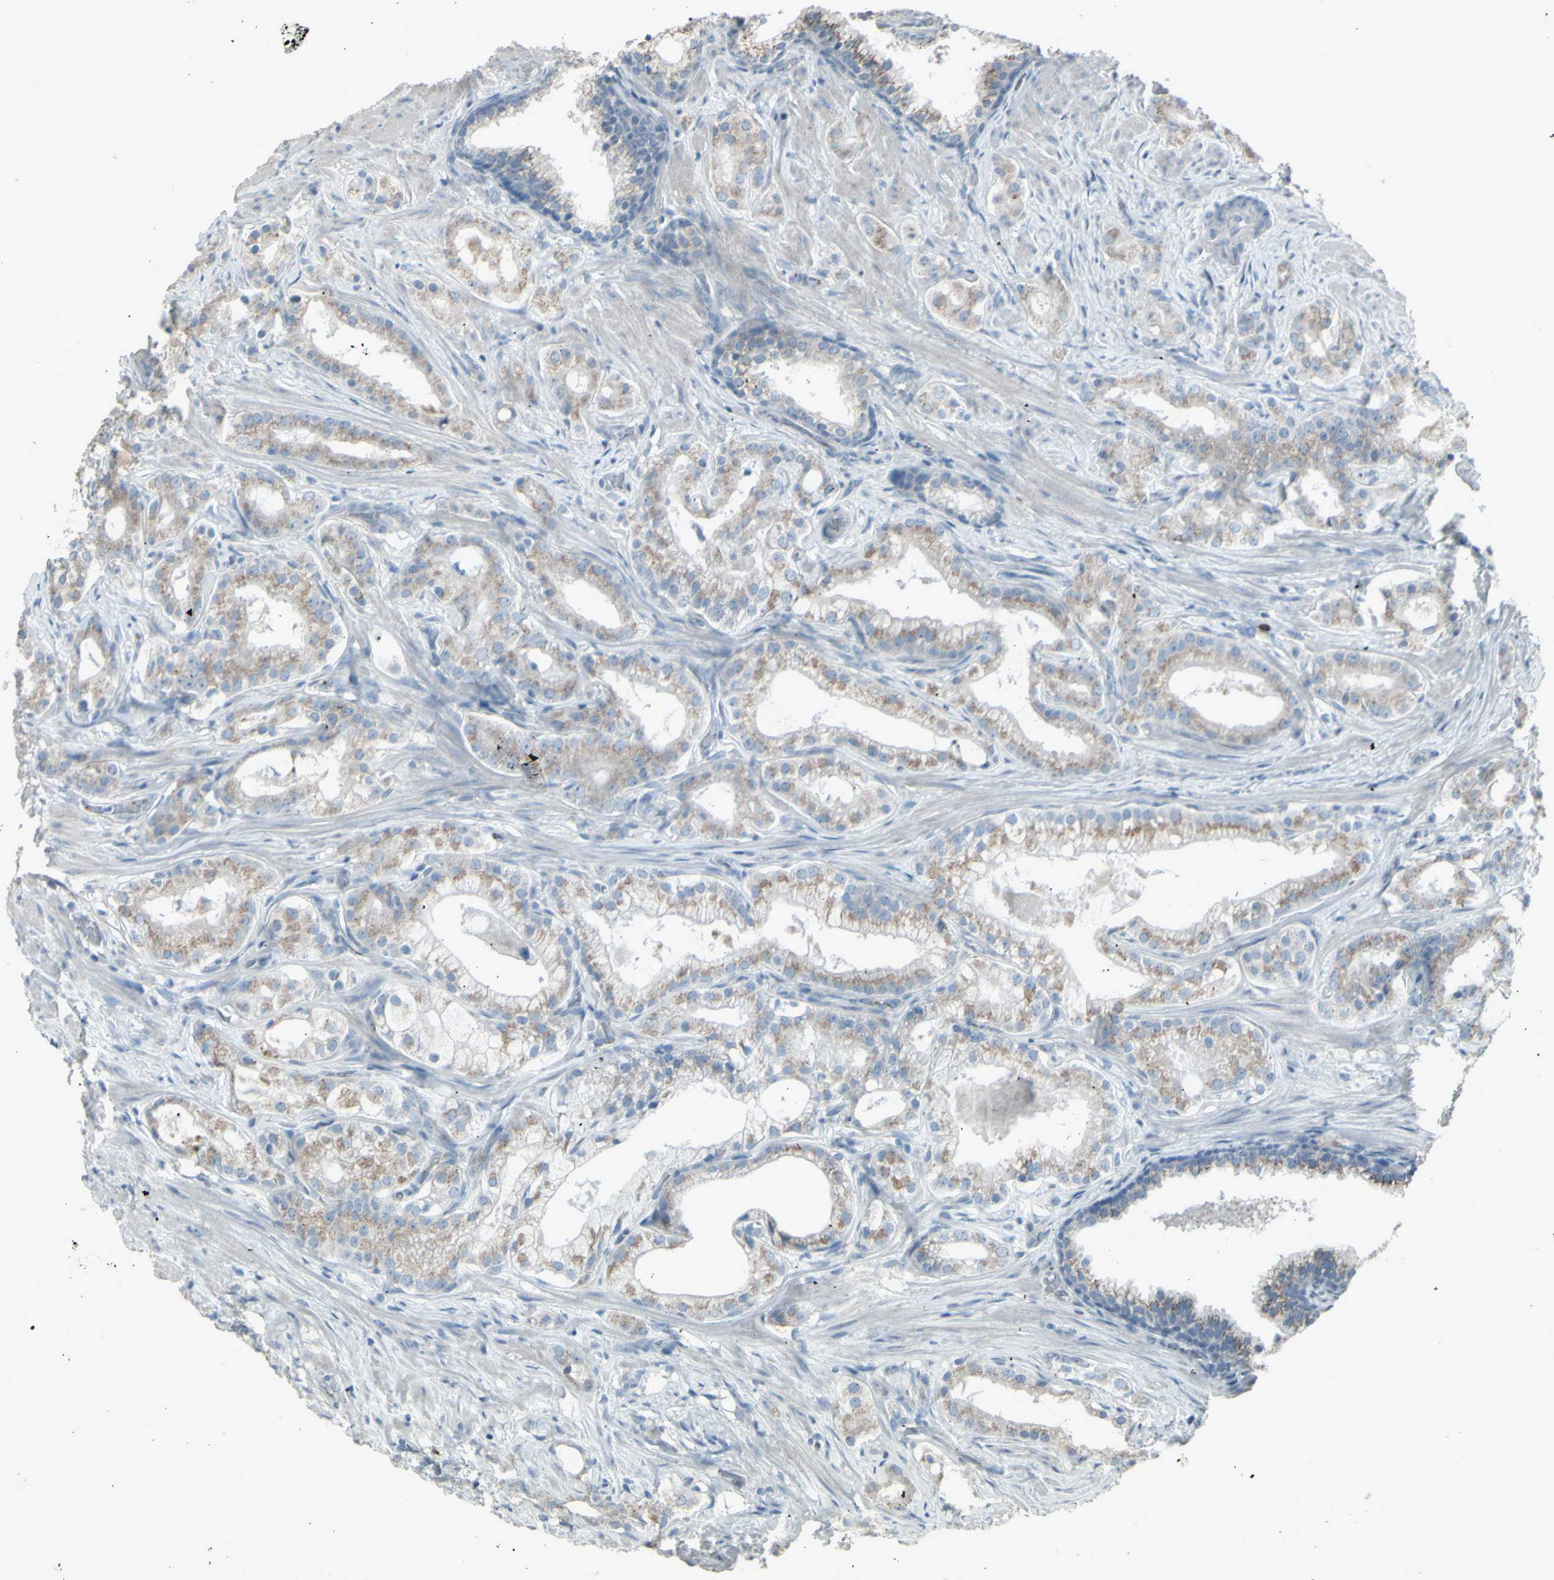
{"staining": {"intensity": "weak", "quantity": ">75%", "location": "cytoplasmic/membranous"}, "tissue": "prostate cancer", "cell_type": "Tumor cells", "image_type": "cancer", "snomed": [{"axis": "morphology", "description": "Adenocarcinoma, Low grade"}, {"axis": "topography", "description": "Prostate"}], "caption": "Prostate cancer stained with immunohistochemistry (IHC) exhibits weak cytoplasmic/membranous positivity in about >75% of tumor cells.", "gene": "CD79B", "patient": {"sex": "male", "age": 59}}